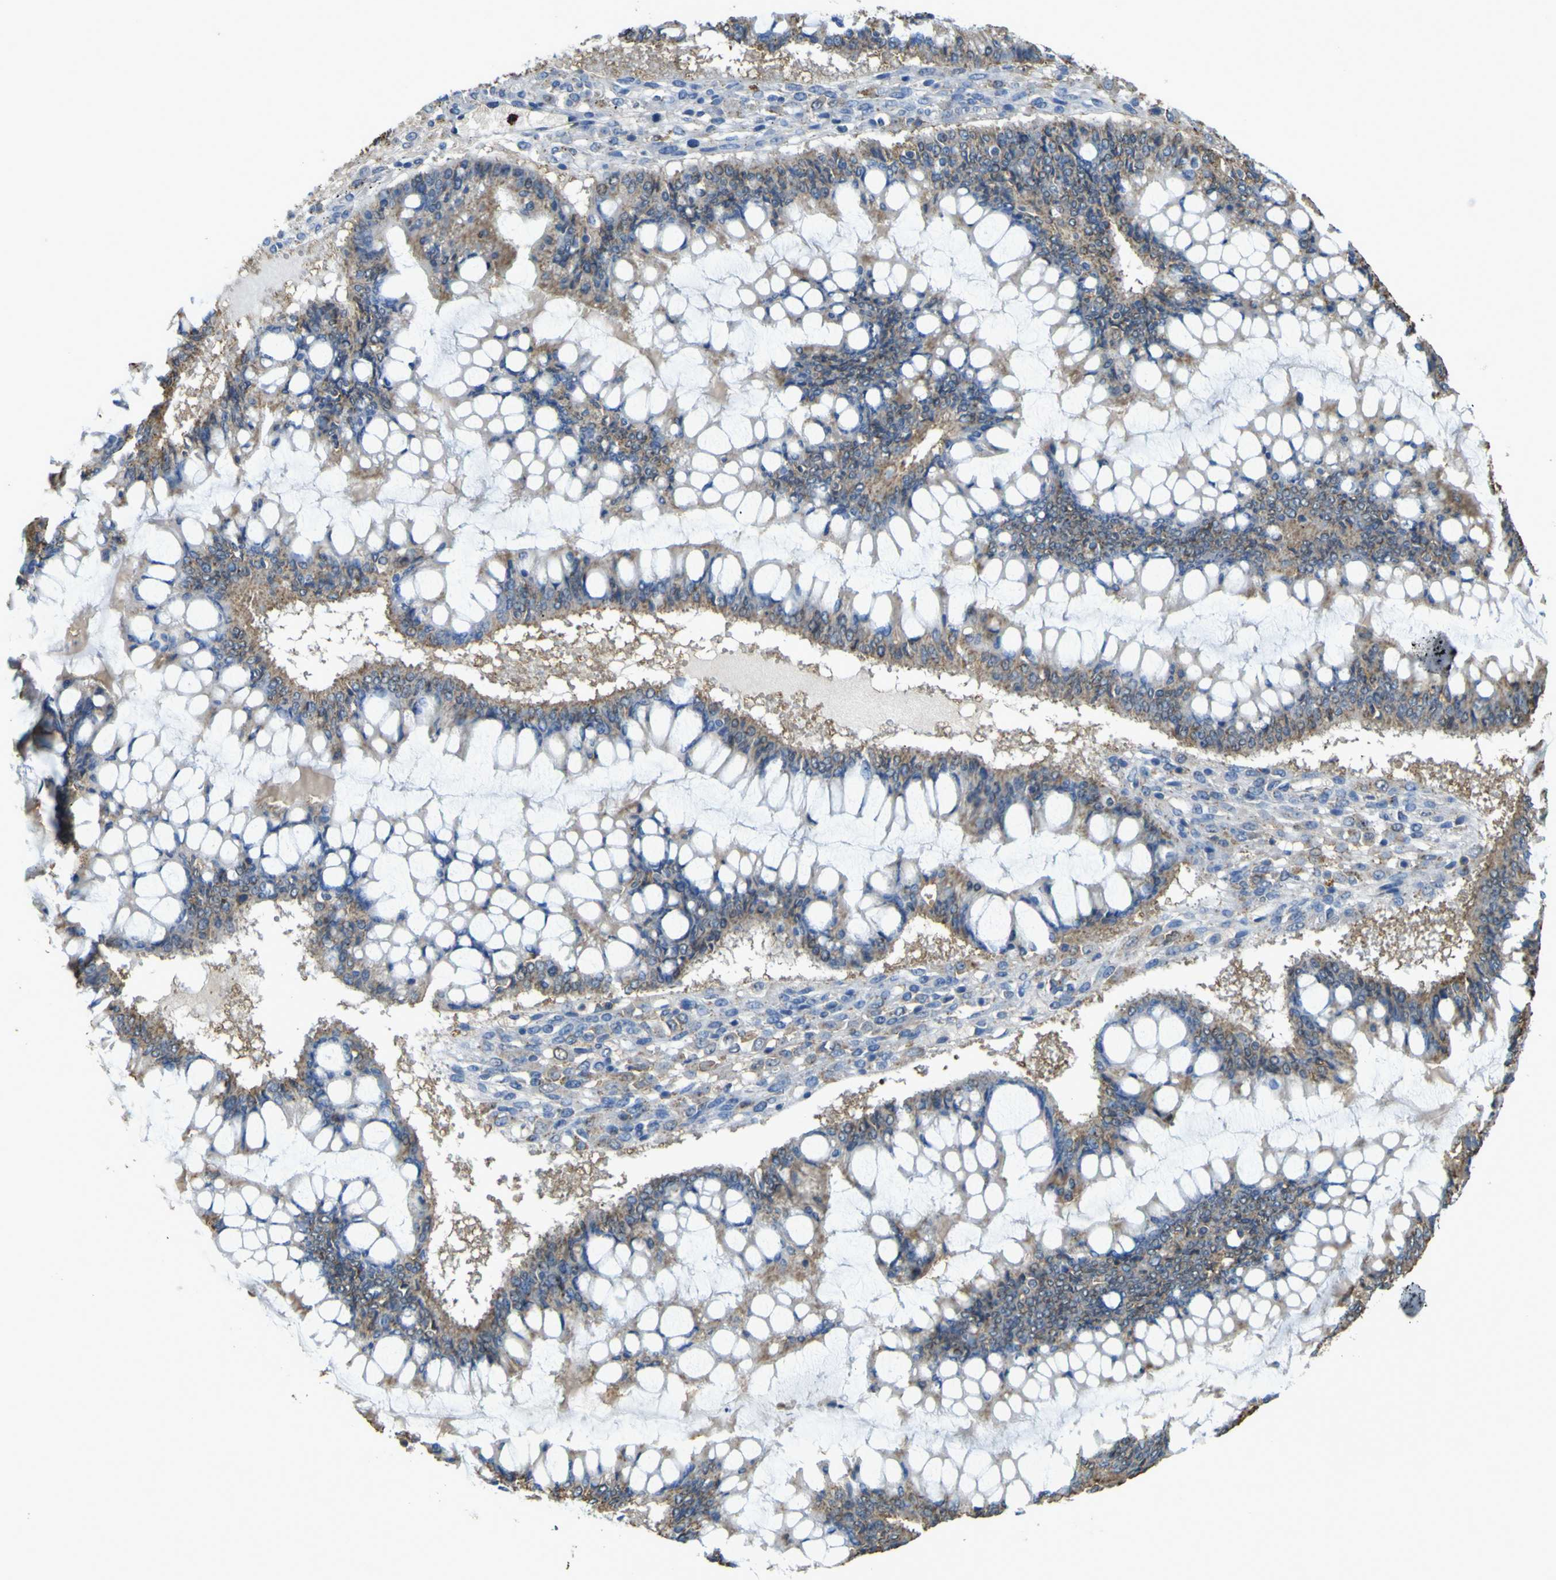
{"staining": {"intensity": "moderate", "quantity": ">75%", "location": "cytoplasmic/membranous"}, "tissue": "ovarian cancer", "cell_type": "Tumor cells", "image_type": "cancer", "snomed": [{"axis": "morphology", "description": "Cystadenocarcinoma, mucinous, NOS"}, {"axis": "topography", "description": "Ovary"}], "caption": "Immunohistochemical staining of ovarian cancer shows moderate cytoplasmic/membranous protein positivity in about >75% of tumor cells.", "gene": "ACSL3", "patient": {"sex": "female", "age": 73}}